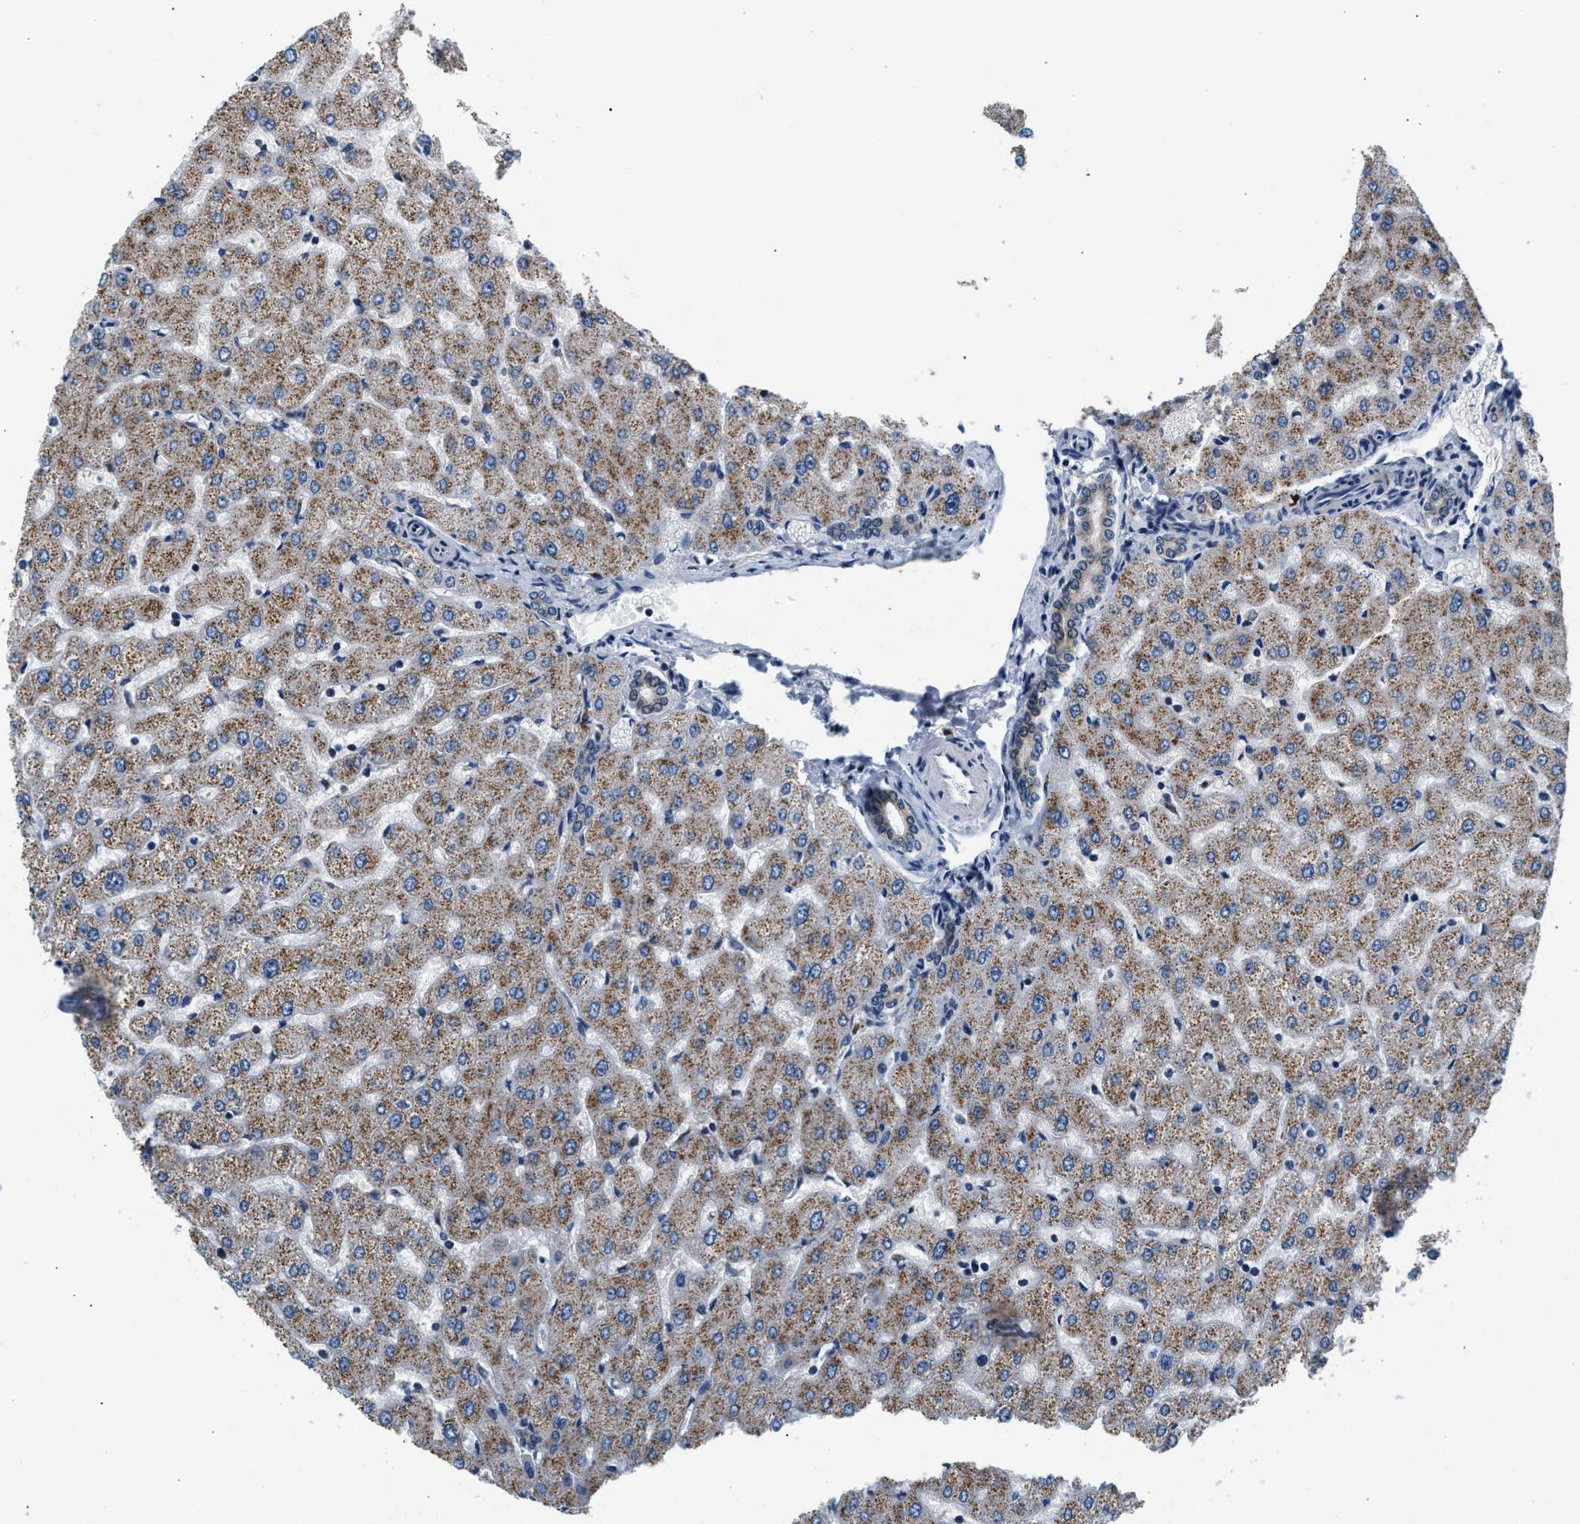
{"staining": {"intensity": "weak", "quantity": "25%-75%", "location": "cytoplasmic/membranous"}, "tissue": "liver", "cell_type": "Cholangiocytes", "image_type": "normal", "snomed": [{"axis": "morphology", "description": "Normal tissue, NOS"}, {"axis": "morphology", "description": "Fibrosis, NOS"}, {"axis": "topography", "description": "Liver"}], "caption": "A brown stain shows weak cytoplasmic/membranous expression of a protein in cholangiocytes of normal human liver. (DAB = brown stain, brightfield microscopy at high magnification).", "gene": "KCNMB2", "patient": {"sex": "female", "age": 29}}